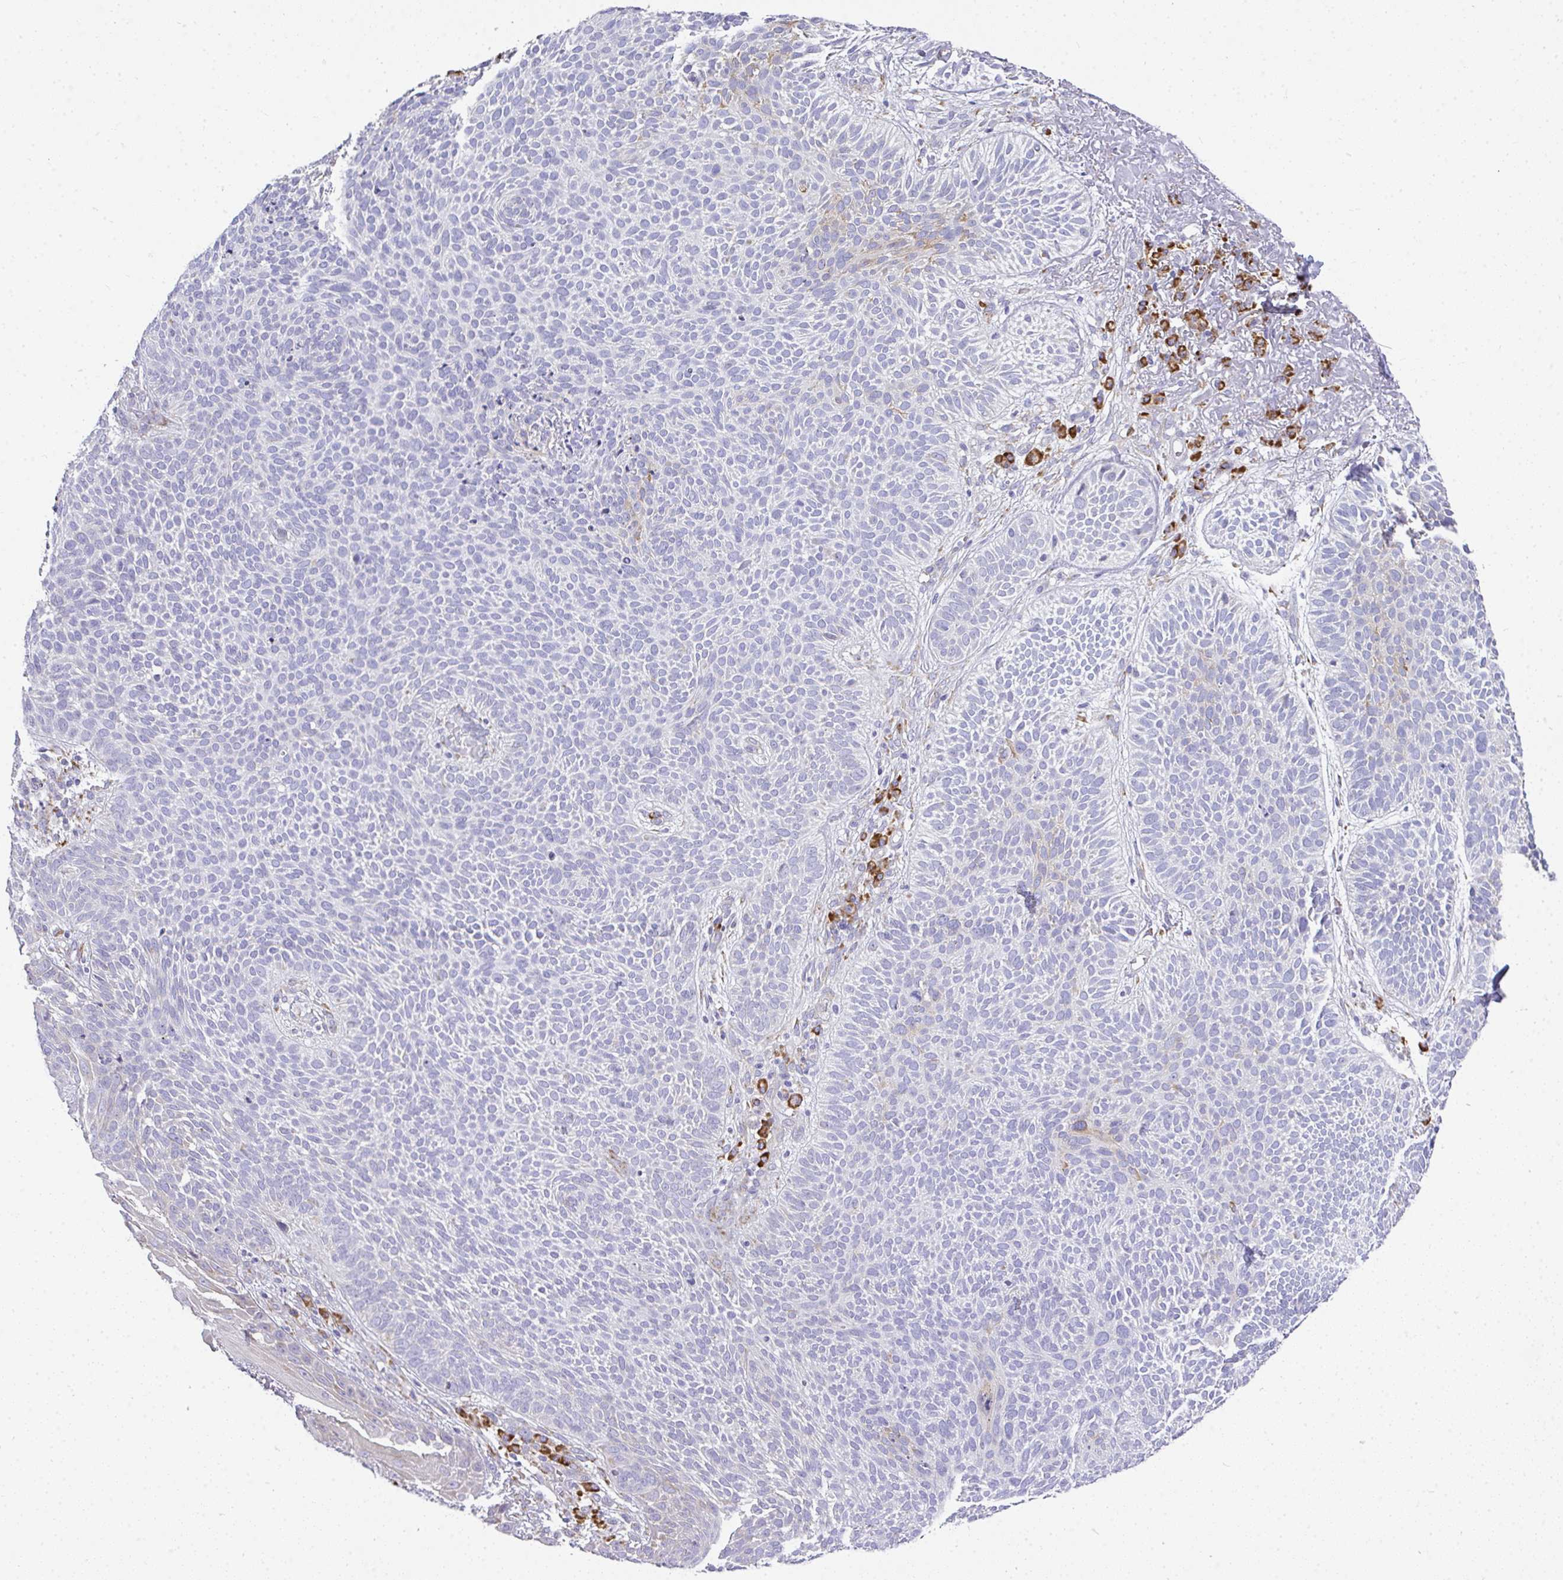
{"staining": {"intensity": "negative", "quantity": "none", "location": "none"}, "tissue": "skin cancer", "cell_type": "Tumor cells", "image_type": "cancer", "snomed": [{"axis": "morphology", "description": "Basal cell carcinoma"}, {"axis": "topography", "description": "Skin"}, {"axis": "topography", "description": "Skin of face"}], "caption": "High magnification brightfield microscopy of skin cancer stained with DAB (brown) and counterstained with hematoxylin (blue): tumor cells show no significant expression. The staining was performed using DAB (3,3'-diaminobenzidine) to visualize the protein expression in brown, while the nuclei were stained in blue with hematoxylin (Magnification: 20x).", "gene": "ADRA2C", "patient": {"sex": "female", "age": 82}}